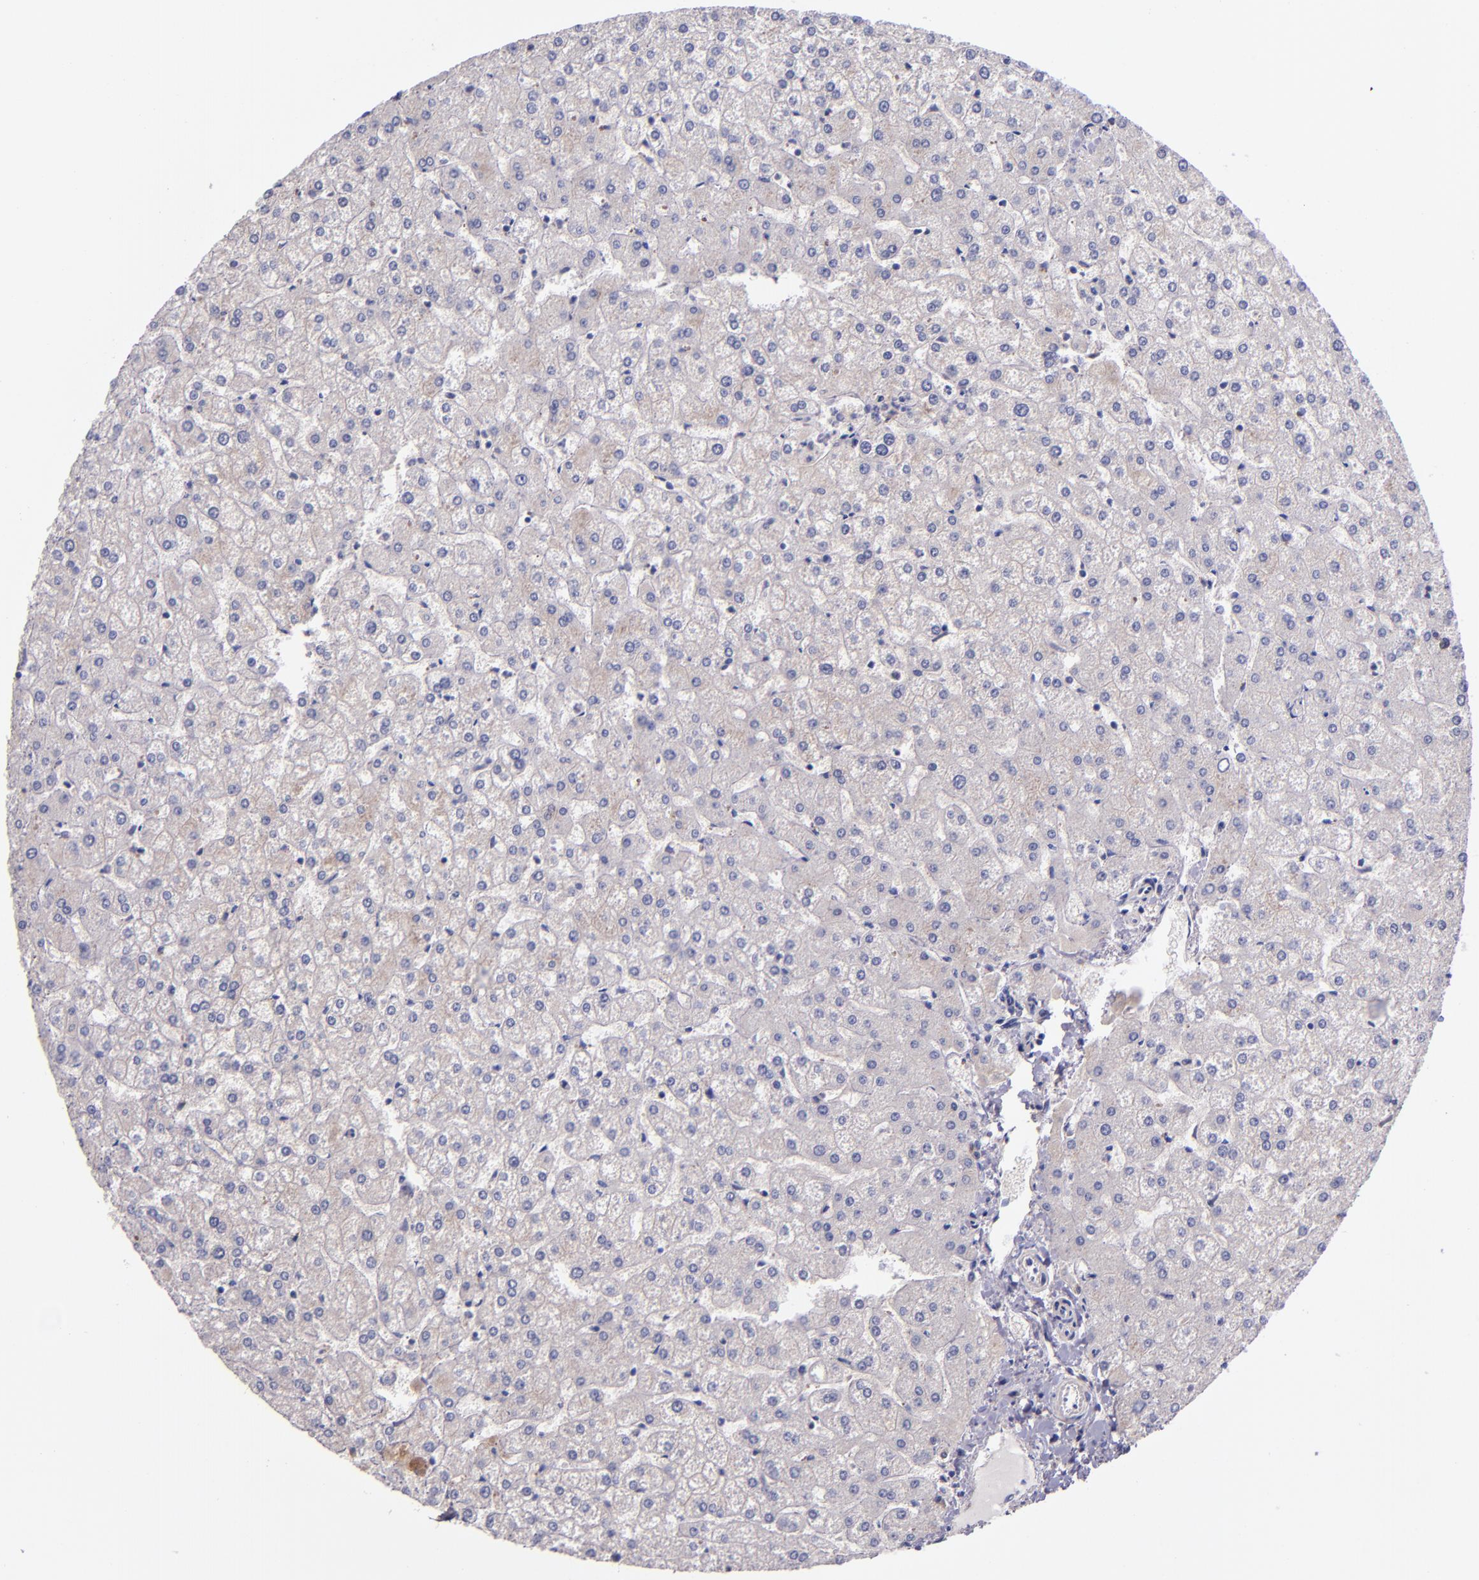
{"staining": {"intensity": "negative", "quantity": "none", "location": "none"}, "tissue": "liver", "cell_type": "Cholangiocytes", "image_type": "normal", "snomed": [{"axis": "morphology", "description": "Normal tissue, NOS"}, {"axis": "topography", "description": "Liver"}], "caption": "DAB (3,3'-diaminobenzidine) immunohistochemical staining of normal liver exhibits no significant staining in cholangiocytes.", "gene": "SHC1", "patient": {"sex": "female", "age": 32}}